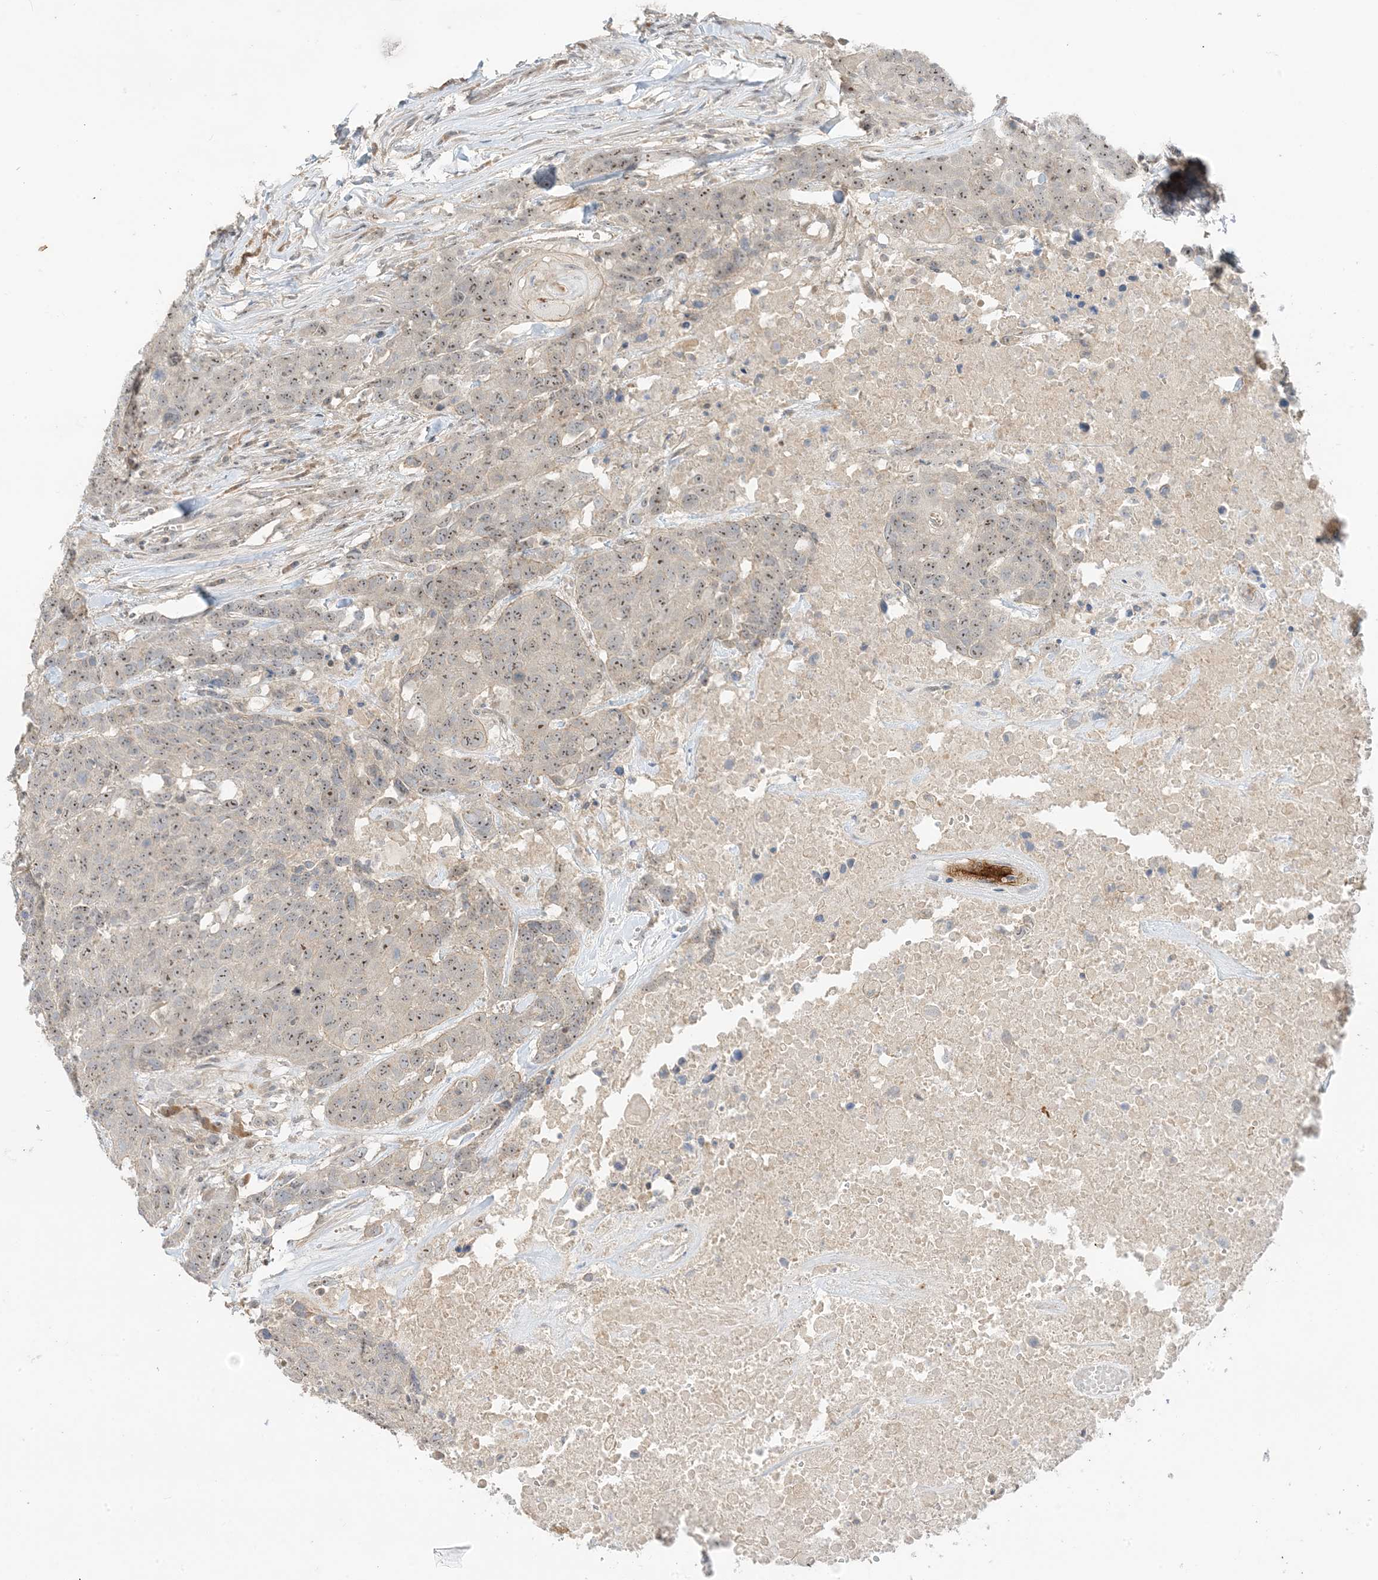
{"staining": {"intensity": "moderate", "quantity": ">75%", "location": "nuclear"}, "tissue": "head and neck cancer", "cell_type": "Tumor cells", "image_type": "cancer", "snomed": [{"axis": "morphology", "description": "Squamous cell carcinoma, NOS"}, {"axis": "topography", "description": "Head-Neck"}], "caption": "Tumor cells show medium levels of moderate nuclear staining in about >75% of cells in human head and neck cancer.", "gene": "ETAA1", "patient": {"sex": "male", "age": 66}}